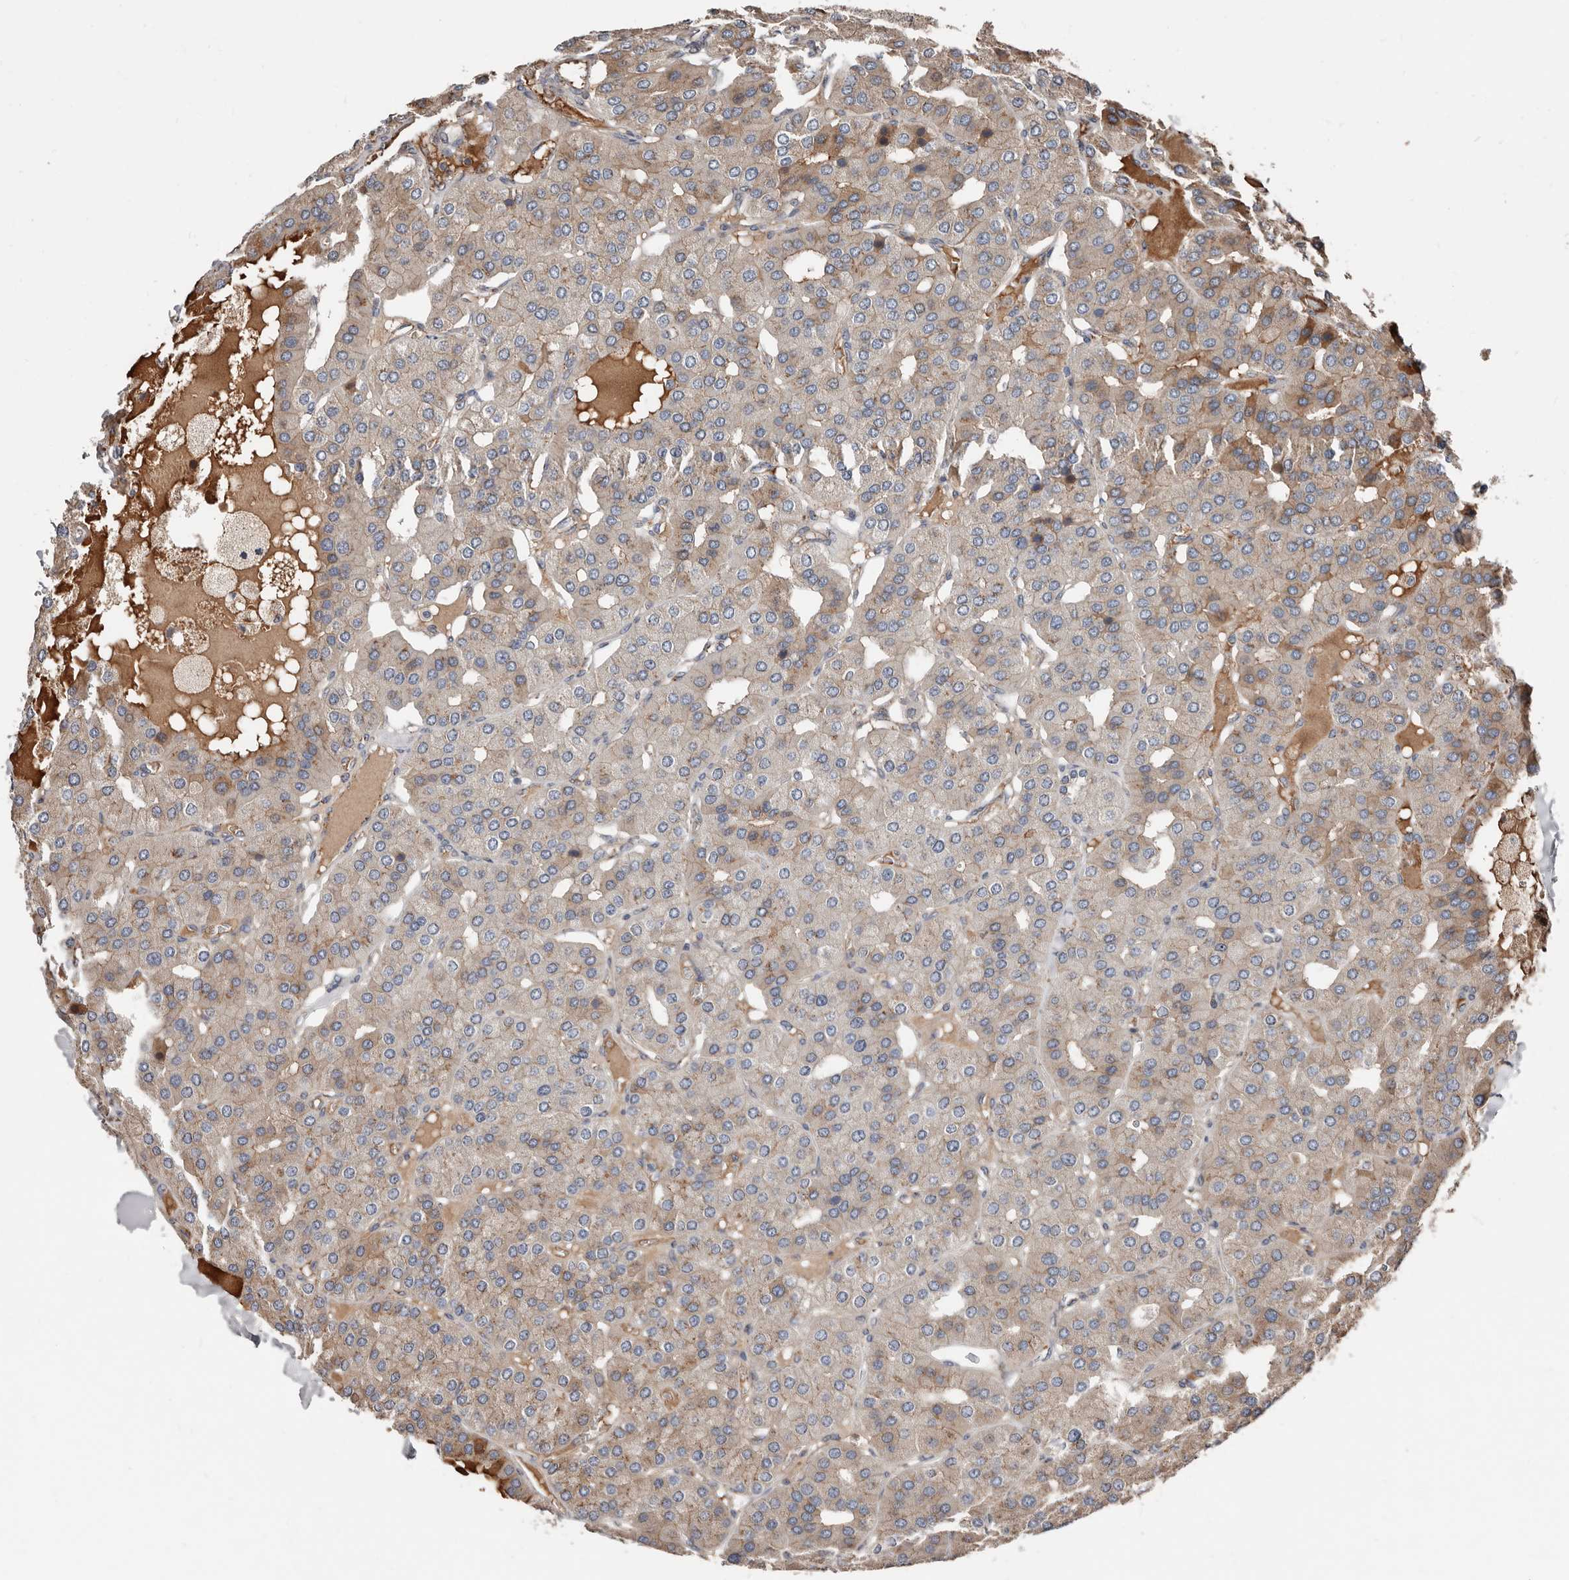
{"staining": {"intensity": "weak", "quantity": "25%-75%", "location": "cytoplasmic/membranous"}, "tissue": "parathyroid gland", "cell_type": "Glandular cells", "image_type": "normal", "snomed": [{"axis": "morphology", "description": "Normal tissue, NOS"}, {"axis": "morphology", "description": "Adenoma, NOS"}, {"axis": "topography", "description": "Parathyroid gland"}], "caption": "Protein expression analysis of benign parathyroid gland demonstrates weak cytoplasmic/membranous positivity in about 25%-75% of glandular cells.", "gene": "COG1", "patient": {"sex": "female", "age": 86}}